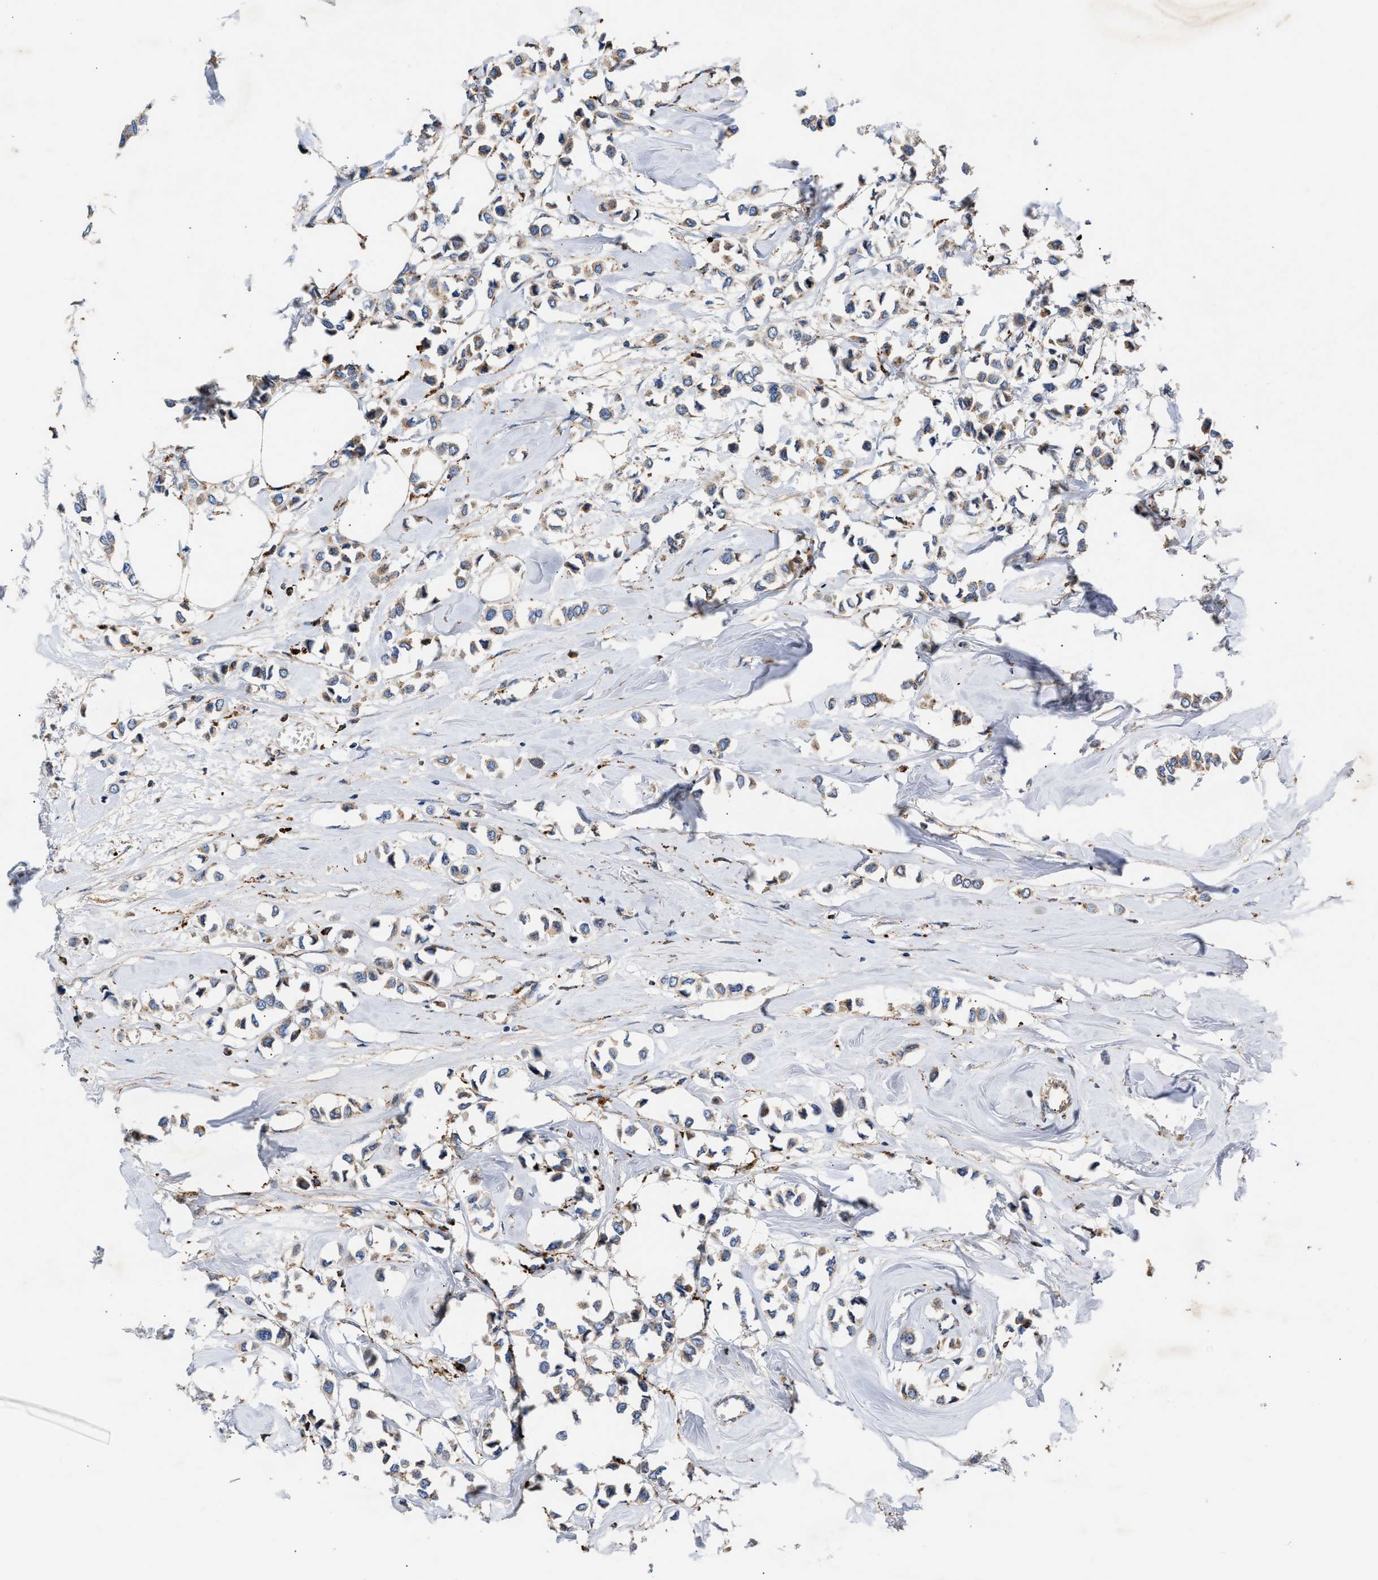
{"staining": {"intensity": "weak", "quantity": ">75%", "location": "cytoplasmic/membranous"}, "tissue": "breast cancer", "cell_type": "Tumor cells", "image_type": "cancer", "snomed": [{"axis": "morphology", "description": "Lobular carcinoma"}, {"axis": "topography", "description": "Breast"}], "caption": "Protein staining by immunohistochemistry reveals weak cytoplasmic/membranous expression in approximately >75% of tumor cells in breast cancer (lobular carcinoma).", "gene": "CCDC146", "patient": {"sex": "female", "age": 51}}